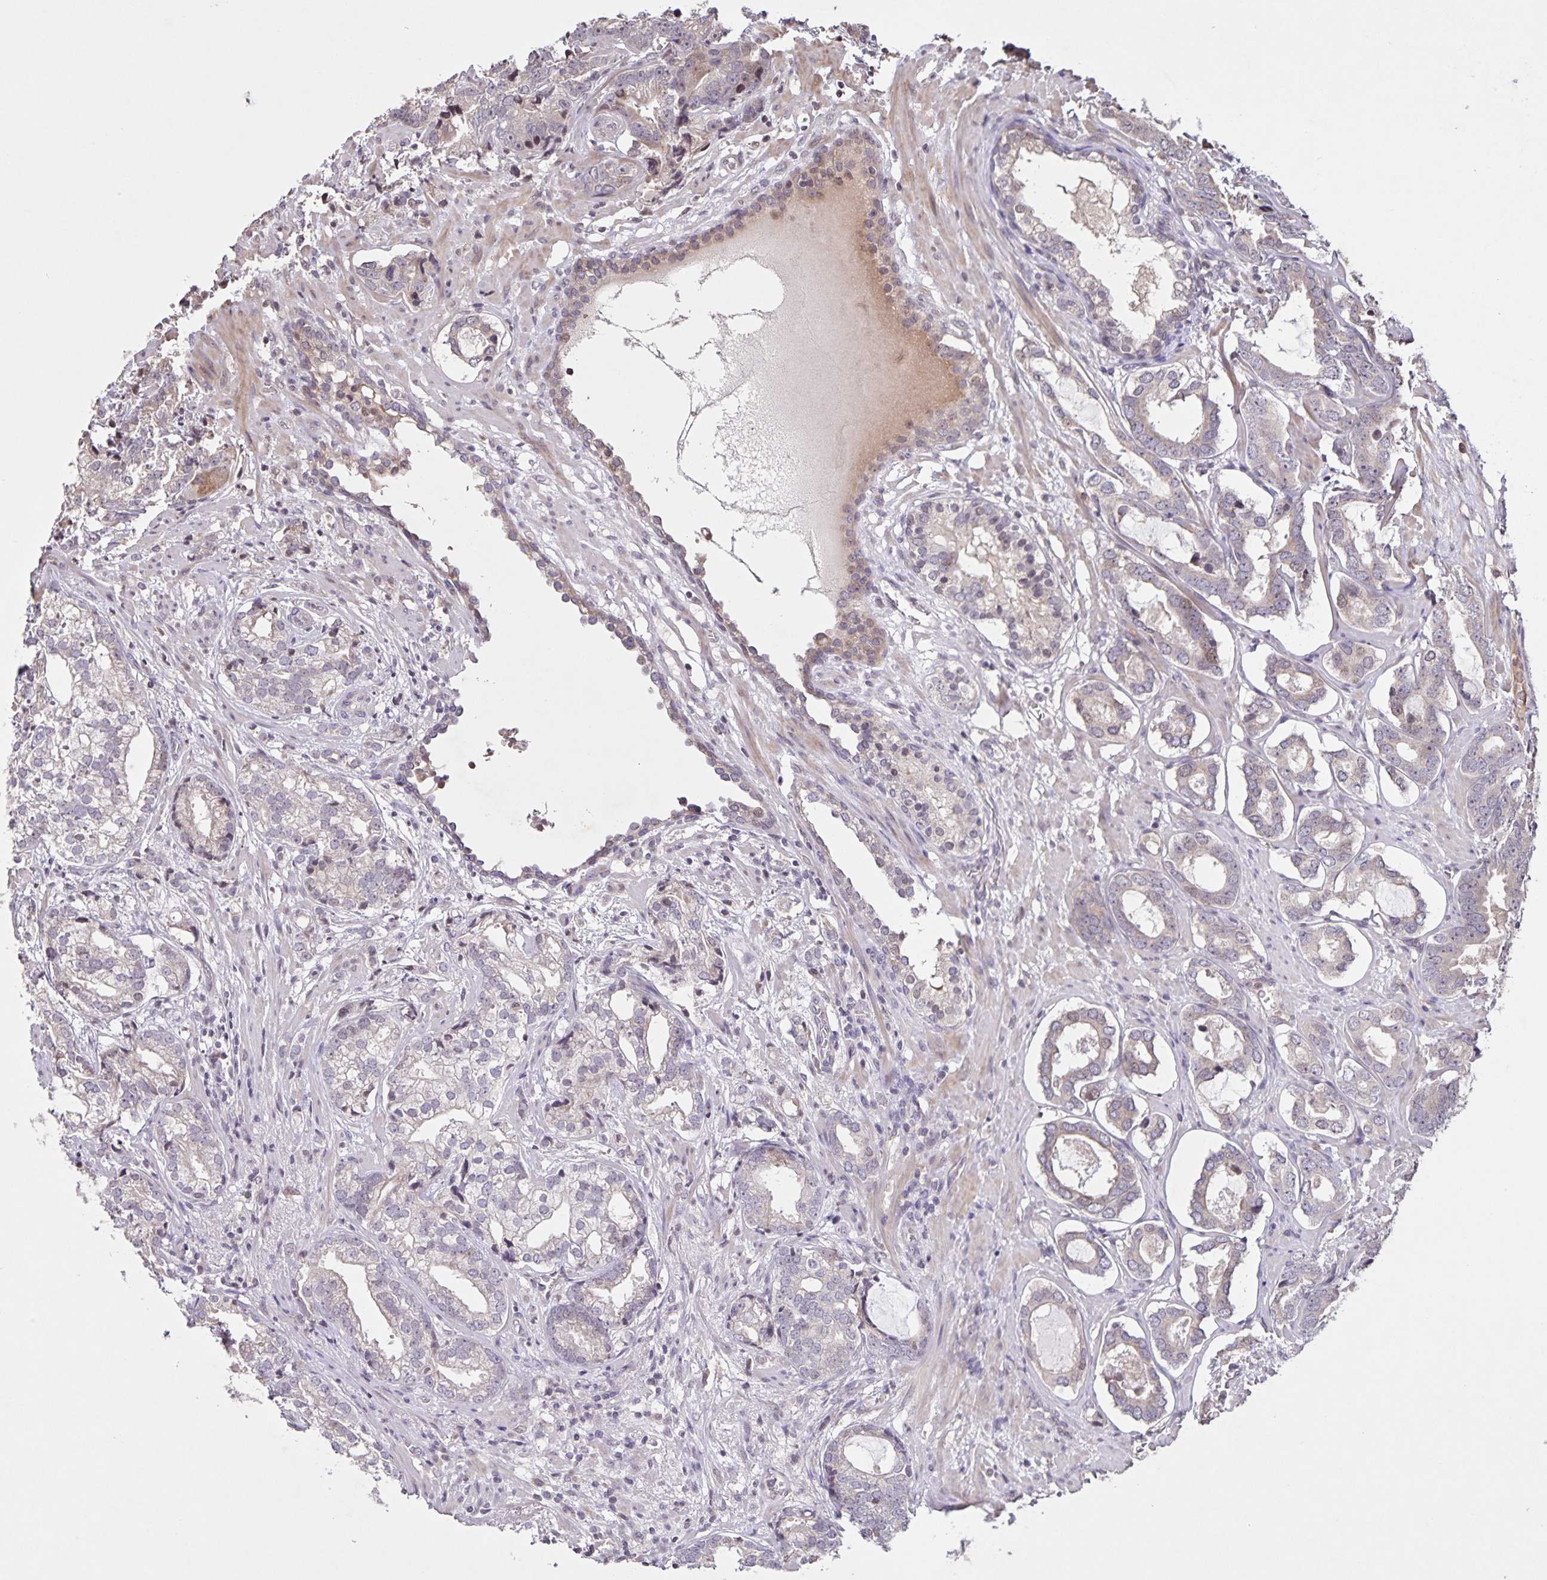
{"staining": {"intensity": "moderate", "quantity": "<25%", "location": "nuclear"}, "tissue": "prostate cancer", "cell_type": "Tumor cells", "image_type": "cancer", "snomed": [{"axis": "morphology", "description": "Adenocarcinoma, High grade"}, {"axis": "topography", "description": "Prostate"}], "caption": "Immunohistochemical staining of human prostate cancer shows low levels of moderate nuclear positivity in about <25% of tumor cells.", "gene": "GDF2", "patient": {"sex": "male", "age": 75}}